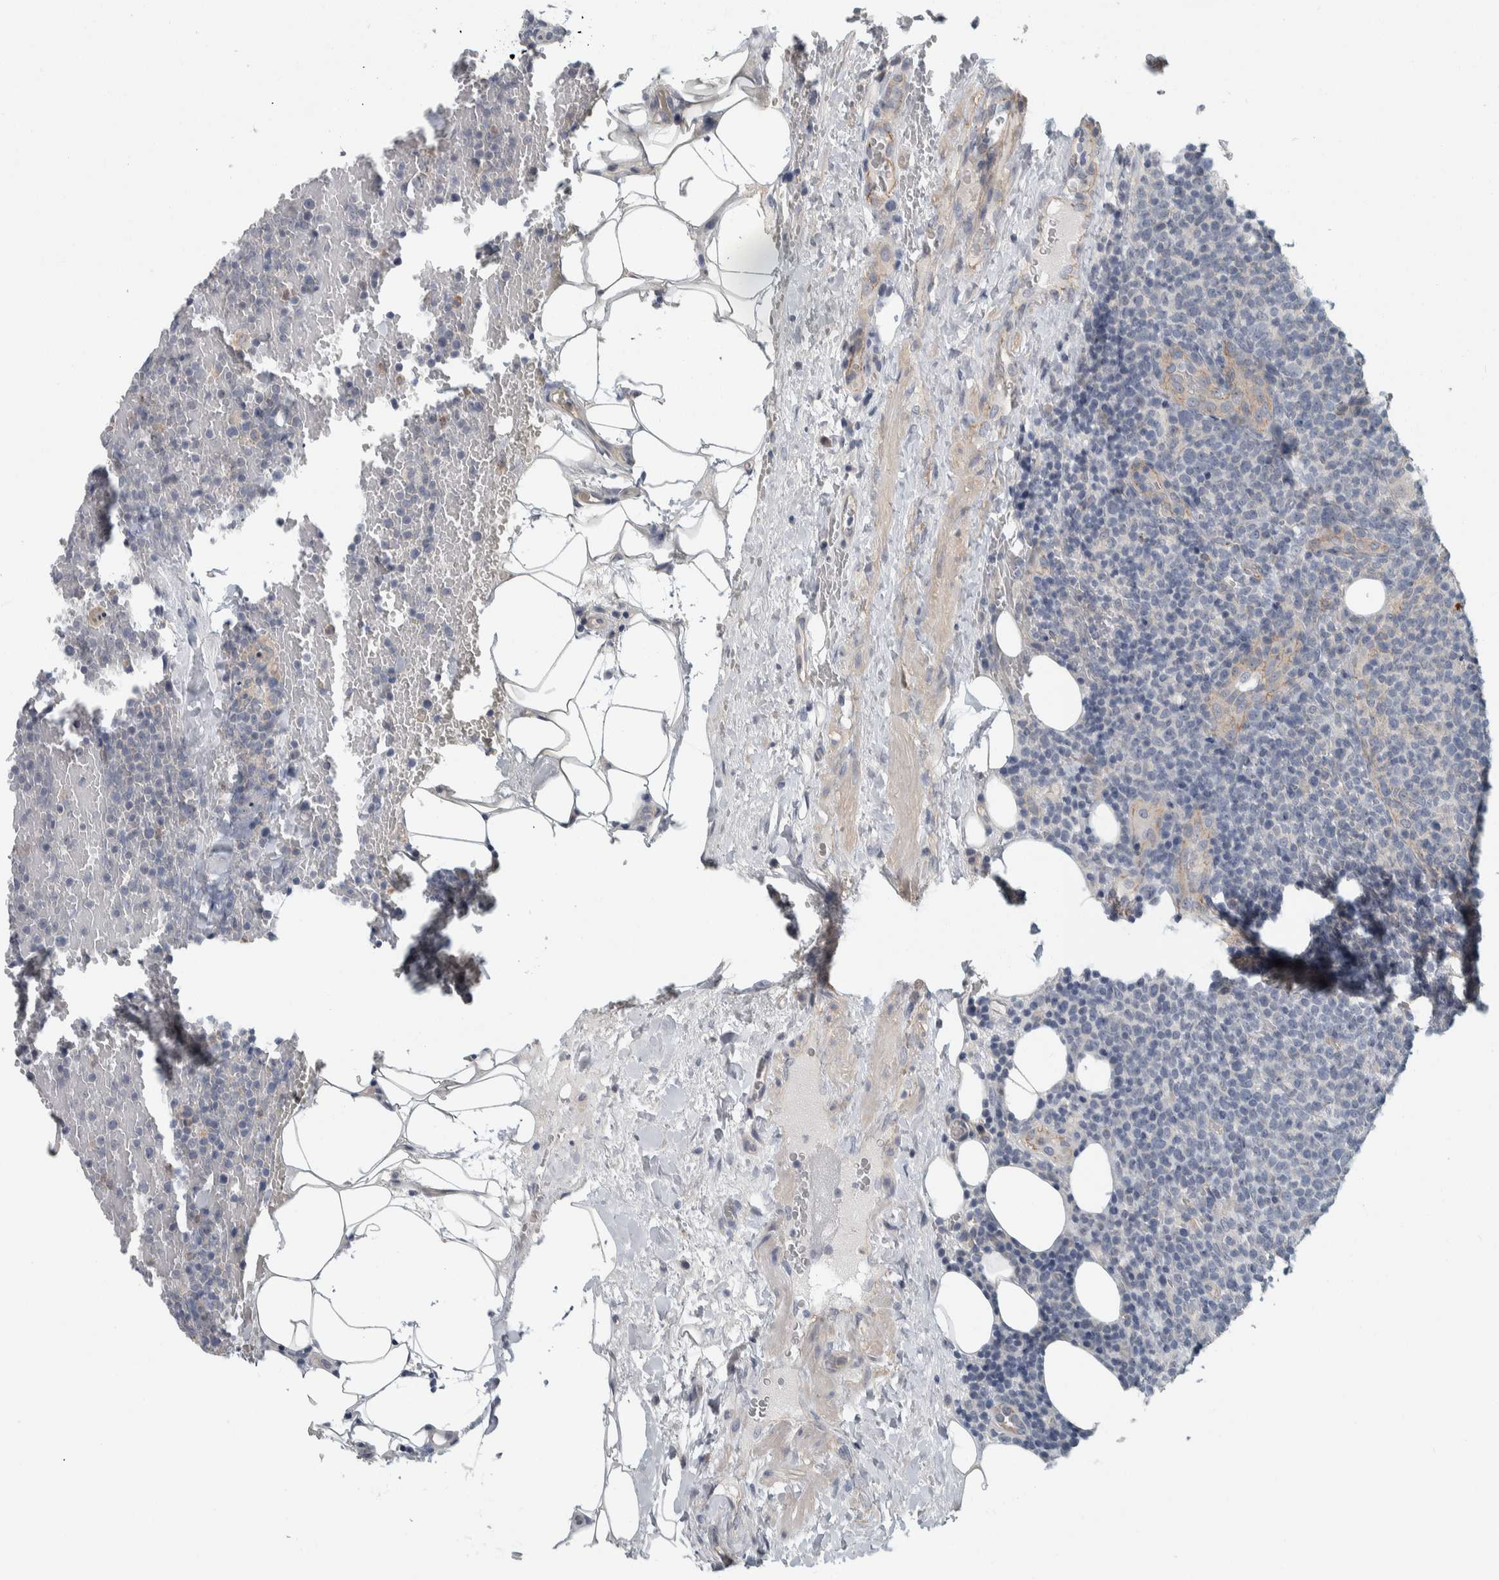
{"staining": {"intensity": "negative", "quantity": "none", "location": "none"}, "tissue": "lymphoma", "cell_type": "Tumor cells", "image_type": "cancer", "snomed": [{"axis": "morphology", "description": "Malignant lymphoma, non-Hodgkin's type, High grade"}, {"axis": "topography", "description": "Lymph node"}], "caption": "Tumor cells are negative for protein expression in human lymphoma.", "gene": "KCNJ3", "patient": {"sex": "male", "age": 61}}